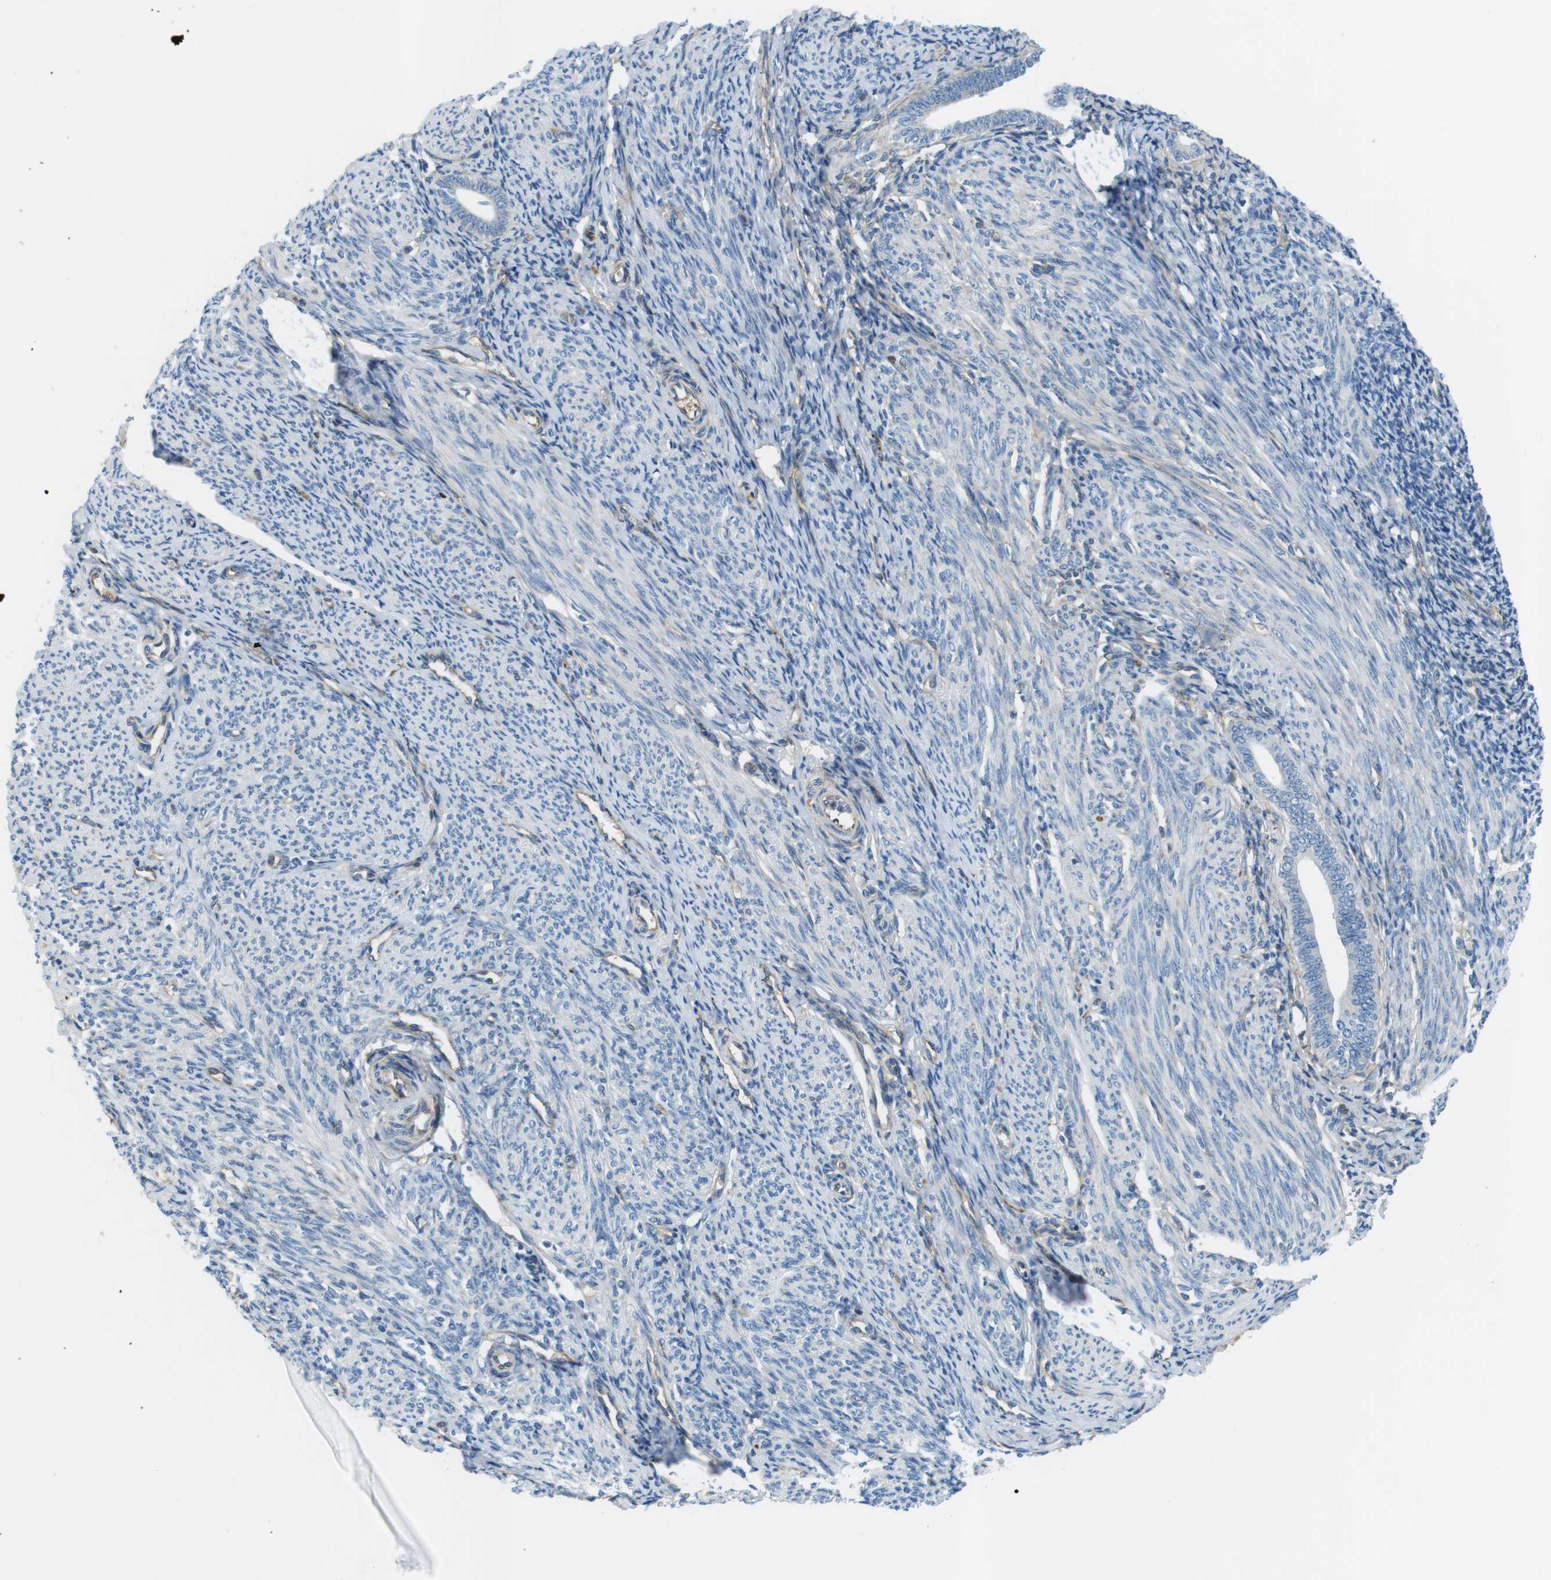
{"staining": {"intensity": "negative", "quantity": "none", "location": "none"}, "tissue": "endometrium", "cell_type": "Cells in endometrial stroma", "image_type": "normal", "snomed": [{"axis": "morphology", "description": "Normal tissue, NOS"}, {"axis": "topography", "description": "Endometrium"}], "caption": "Immunohistochemistry of unremarkable human endometrium reveals no positivity in cells in endometrial stroma.", "gene": "EMP2", "patient": {"sex": "female", "age": 57}}